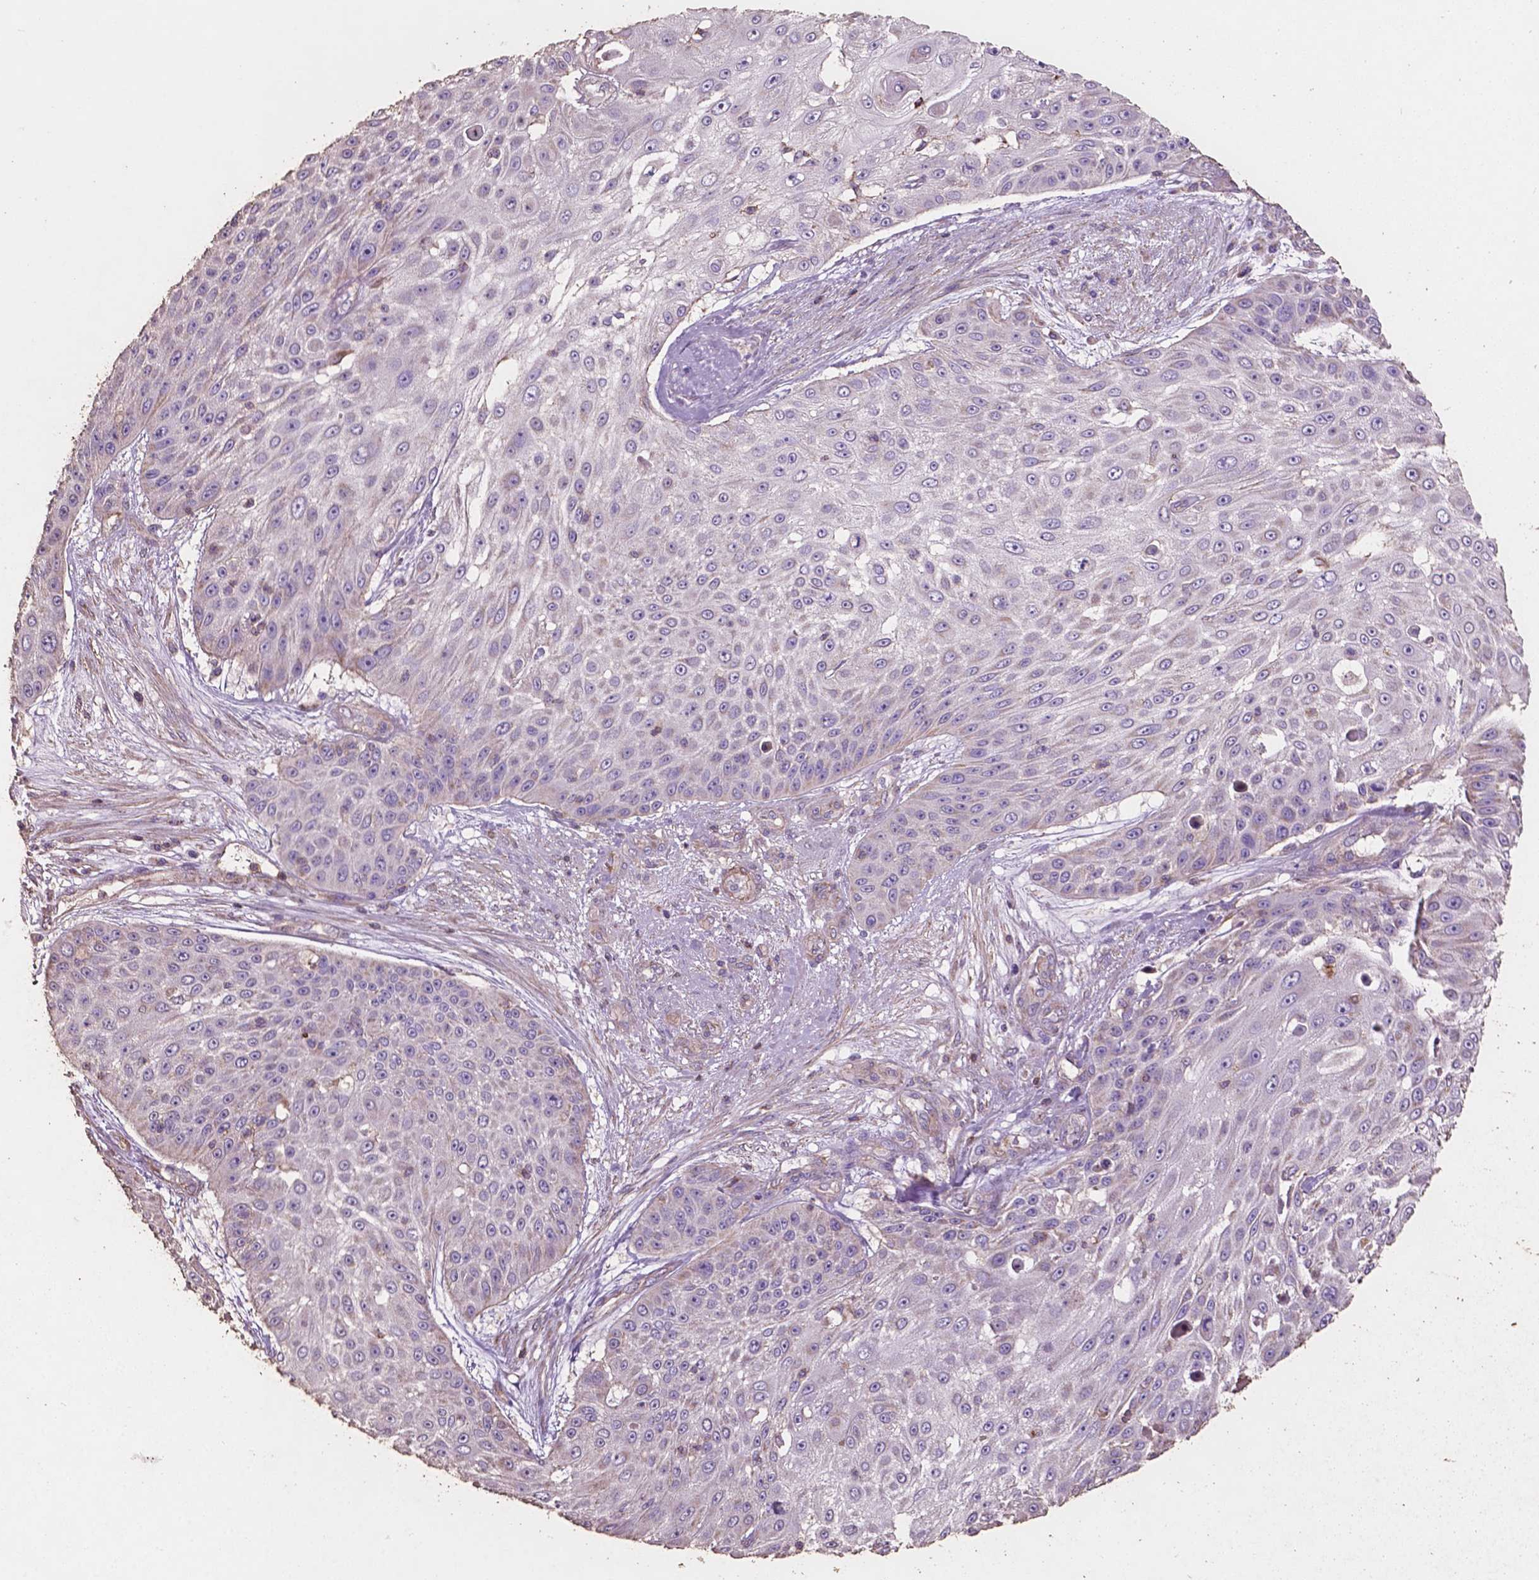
{"staining": {"intensity": "negative", "quantity": "none", "location": "none"}, "tissue": "skin cancer", "cell_type": "Tumor cells", "image_type": "cancer", "snomed": [{"axis": "morphology", "description": "Squamous cell carcinoma, NOS"}, {"axis": "topography", "description": "Skin"}], "caption": "There is no significant expression in tumor cells of skin squamous cell carcinoma.", "gene": "COMMD4", "patient": {"sex": "female", "age": 86}}